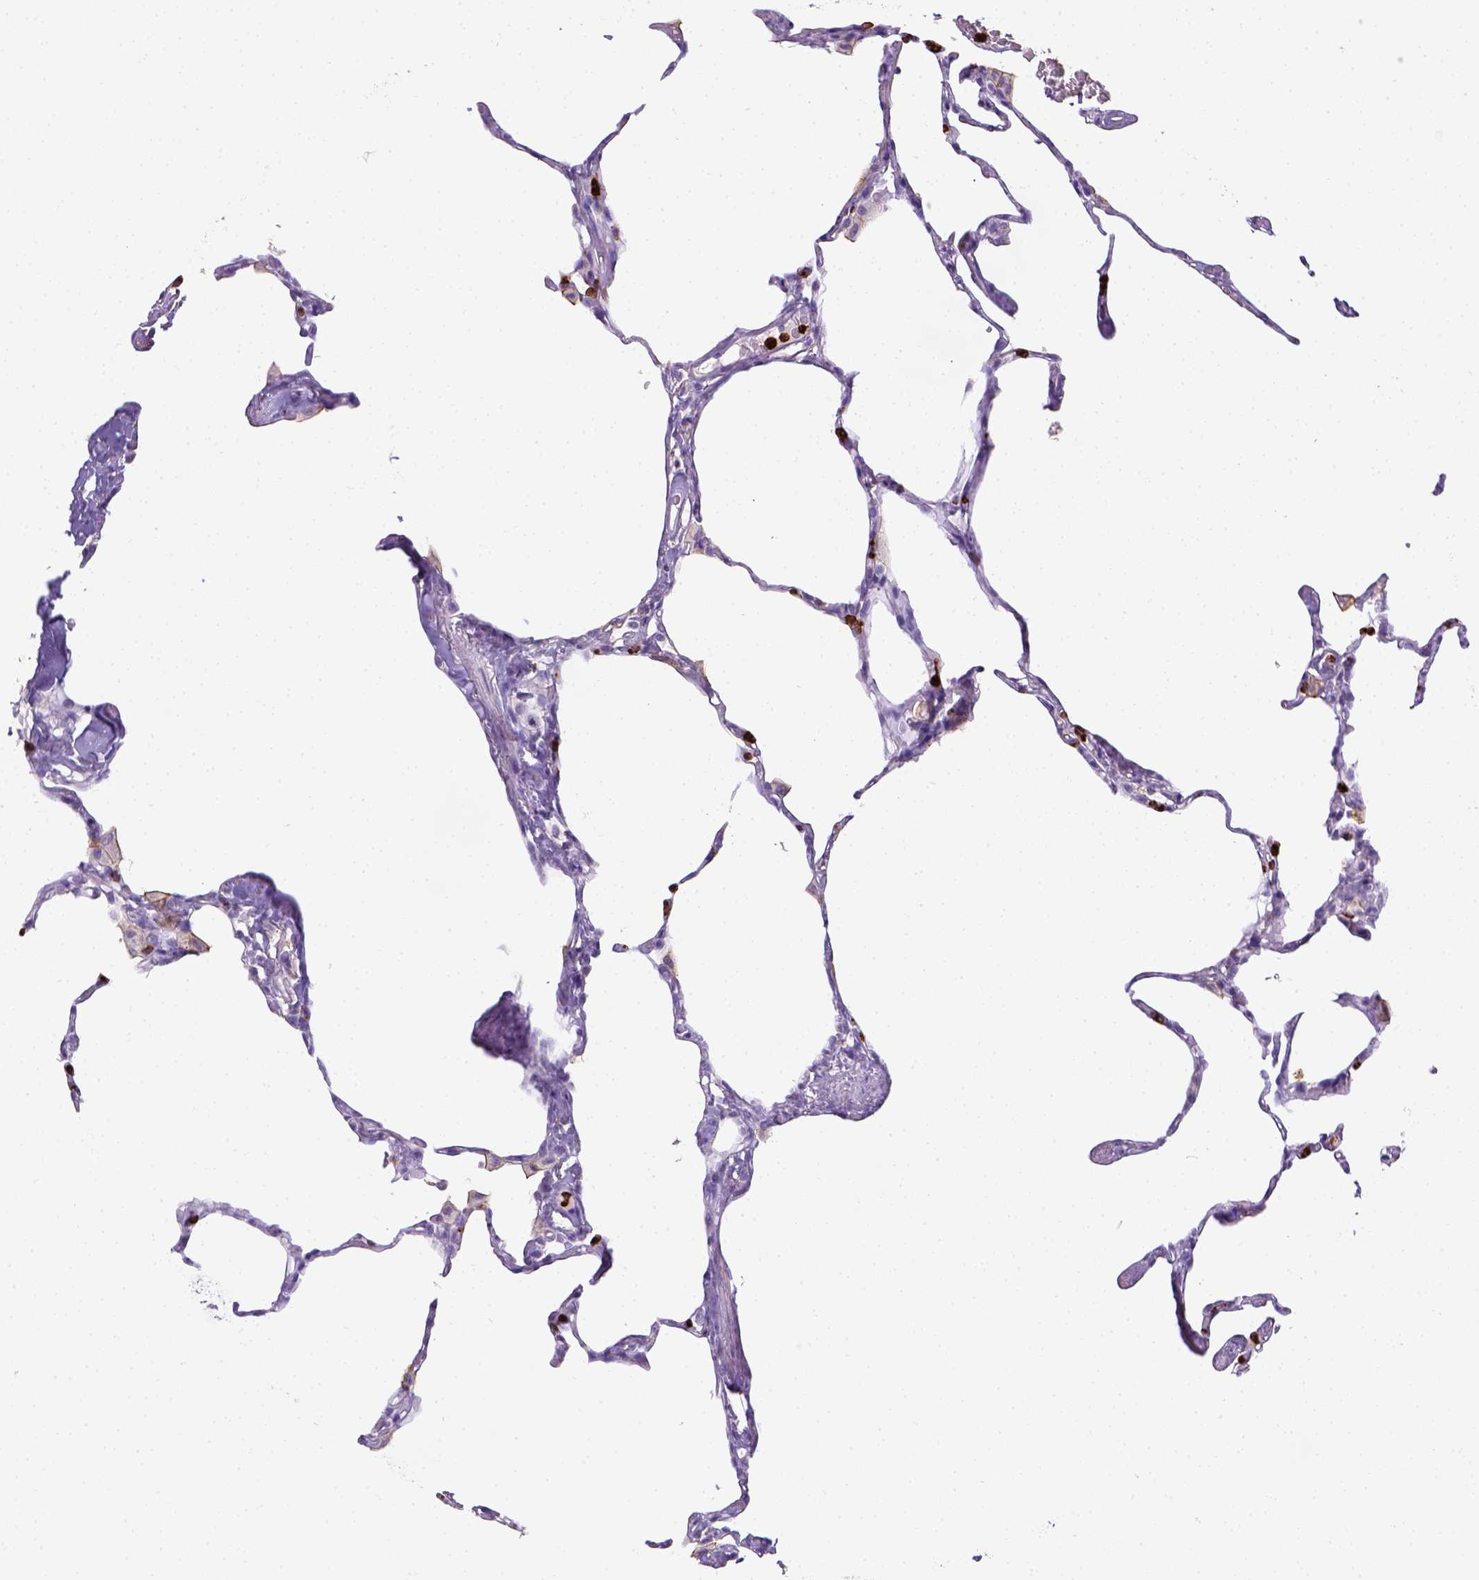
{"staining": {"intensity": "negative", "quantity": "none", "location": "none"}, "tissue": "lung", "cell_type": "Alveolar cells", "image_type": "normal", "snomed": [{"axis": "morphology", "description": "Normal tissue, NOS"}, {"axis": "topography", "description": "Lung"}], "caption": "Human lung stained for a protein using immunohistochemistry exhibits no positivity in alveolar cells.", "gene": "ITGAM", "patient": {"sex": "male", "age": 65}}